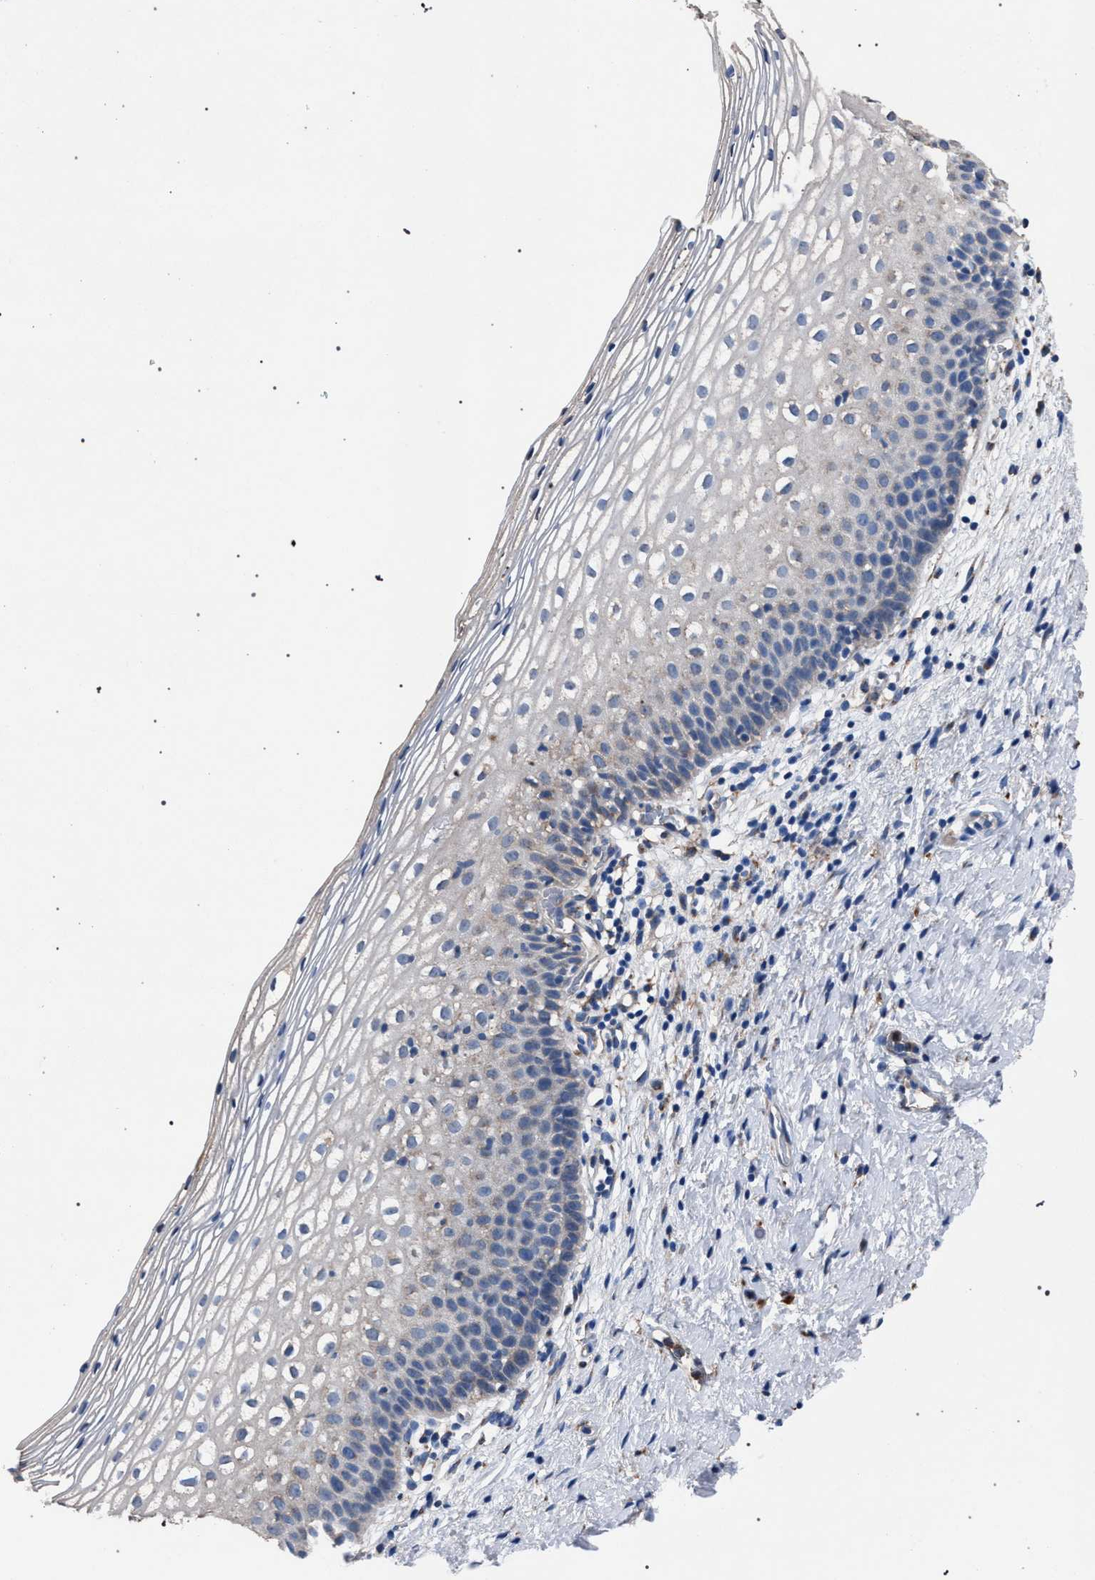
{"staining": {"intensity": "weak", "quantity": "<25%", "location": "cytoplasmic/membranous"}, "tissue": "cervix", "cell_type": "Squamous epithelial cells", "image_type": "normal", "snomed": [{"axis": "morphology", "description": "Normal tissue, NOS"}, {"axis": "topography", "description": "Cervix"}], "caption": "Cervix stained for a protein using IHC reveals no expression squamous epithelial cells.", "gene": "ATP6V0A1", "patient": {"sex": "female", "age": 72}}